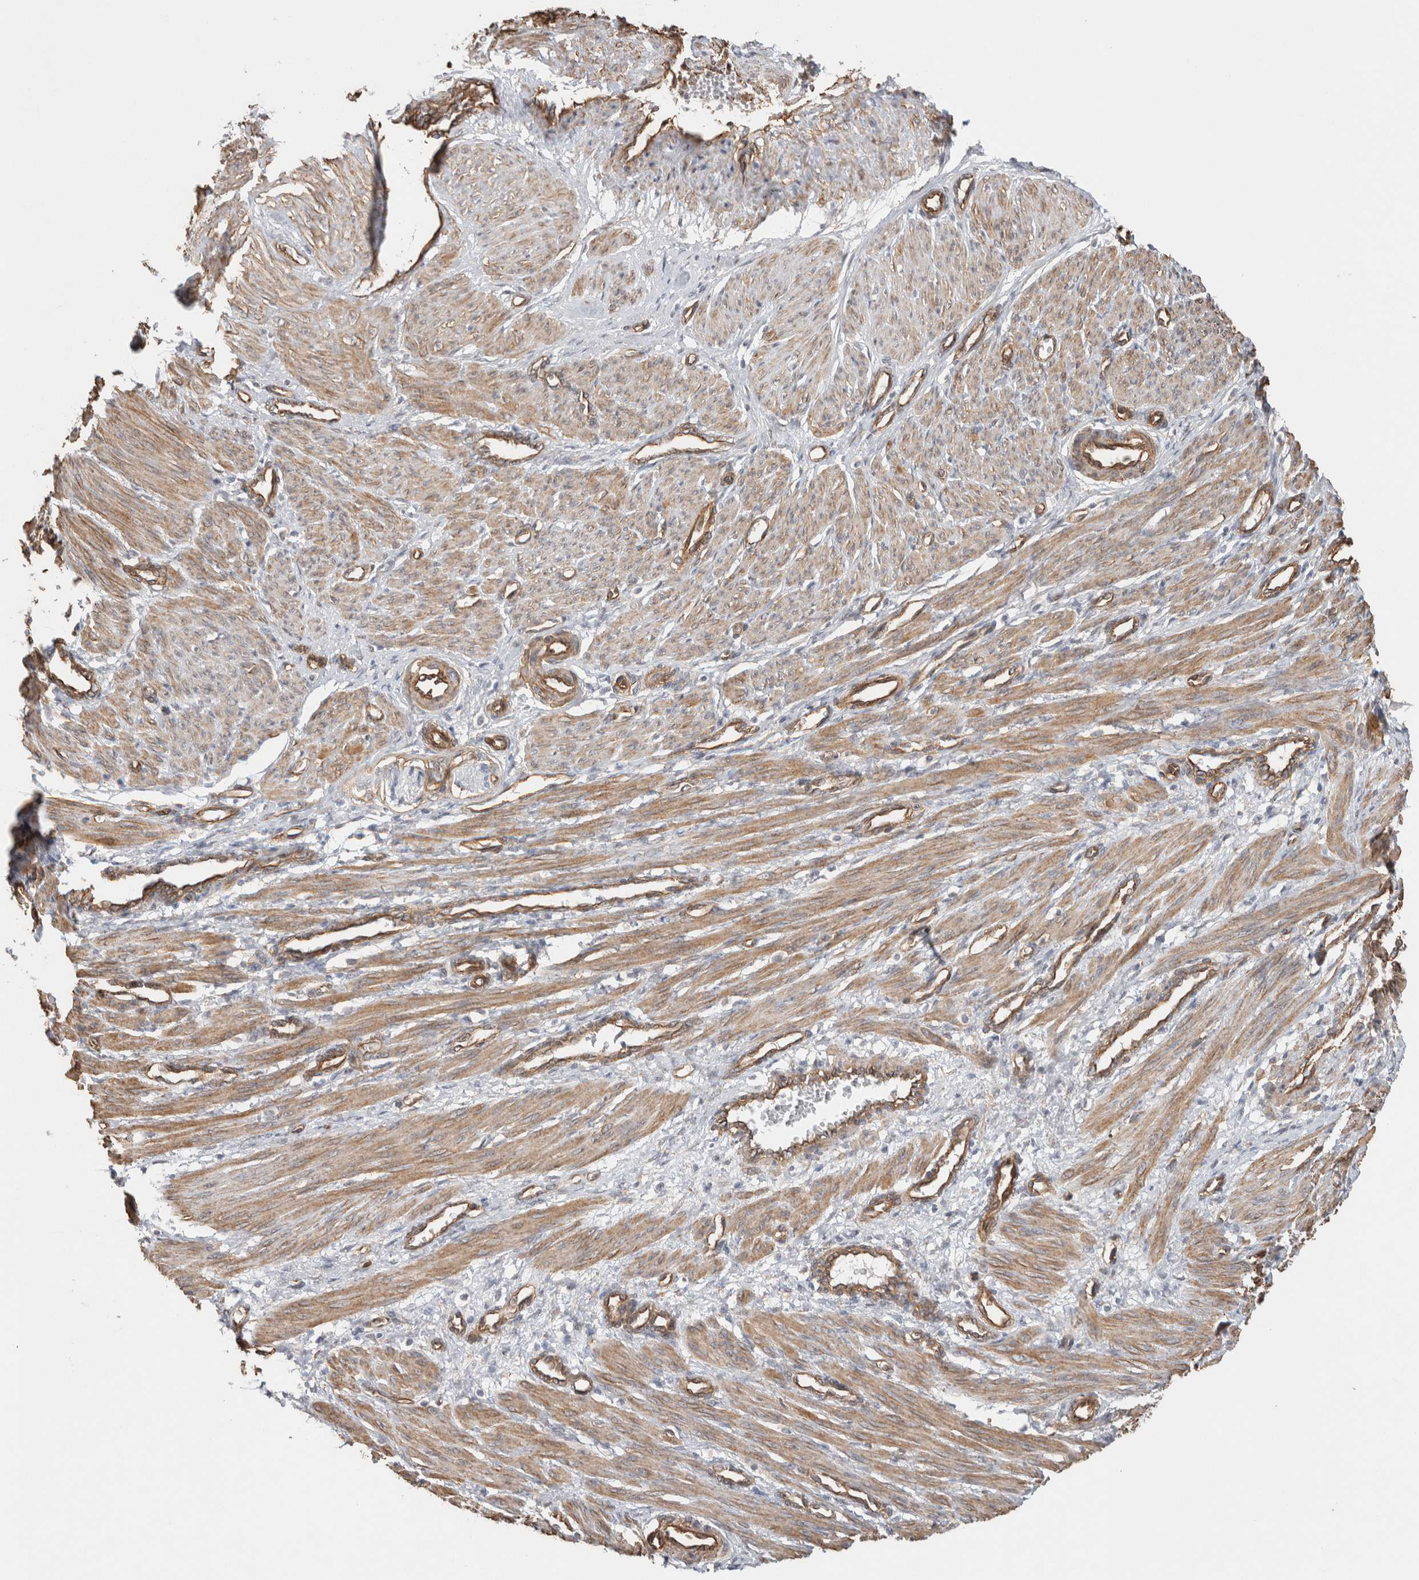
{"staining": {"intensity": "moderate", "quantity": ">75%", "location": "cytoplasmic/membranous"}, "tissue": "smooth muscle", "cell_type": "Smooth muscle cells", "image_type": "normal", "snomed": [{"axis": "morphology", "description": "Normal tissue, NOS"}, {"axis": "topography", "description": "Endometrium"}], "caption": "Moderate cytoplasmic/membranous positivity is identified in approximately >75% of smooth muscle cells in normal smooth muscle.", "gene": "CAAP1", "patient": {"sex": "female", "age": 33}}